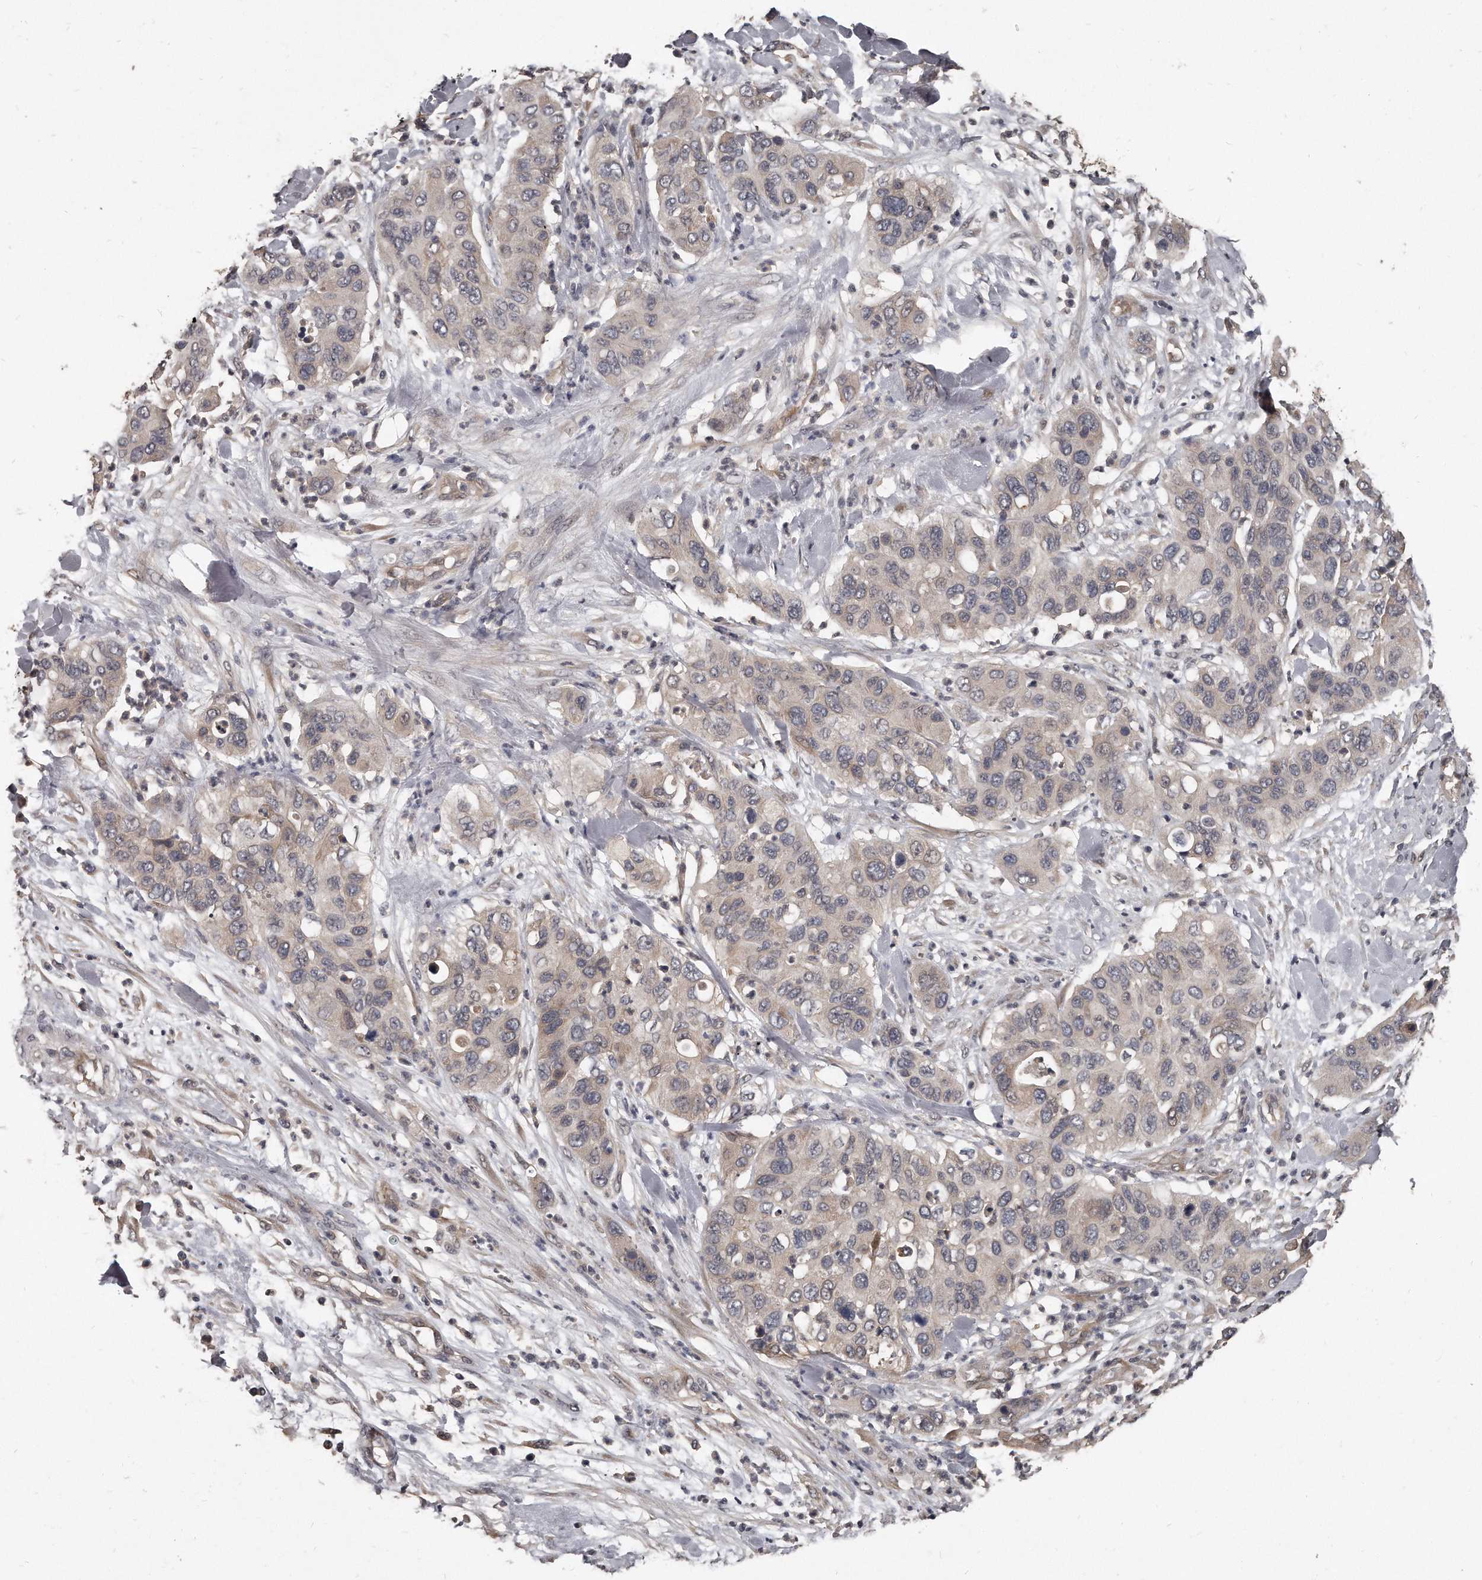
{"staining": {"intensity": "weak", "quantity": "<25%", "location": "cytoplasmic/membranous"}, "tissue": "pancreatic cancer", "cell_type": "Tumor cells", "image_type": "cancer", "snomed": [{"axis": "morphology", "description": "Adenocarcinoma, NOS"}, {"axis": "topography", "description": "Pancreas"}], "caption": "This is an immunohistochemistry image of pancreatic cancer (adenocarcinoma). There is no staining in tumor cells.", "gene": "GRB10", "patient": {"sex": "female", "age": 71}}